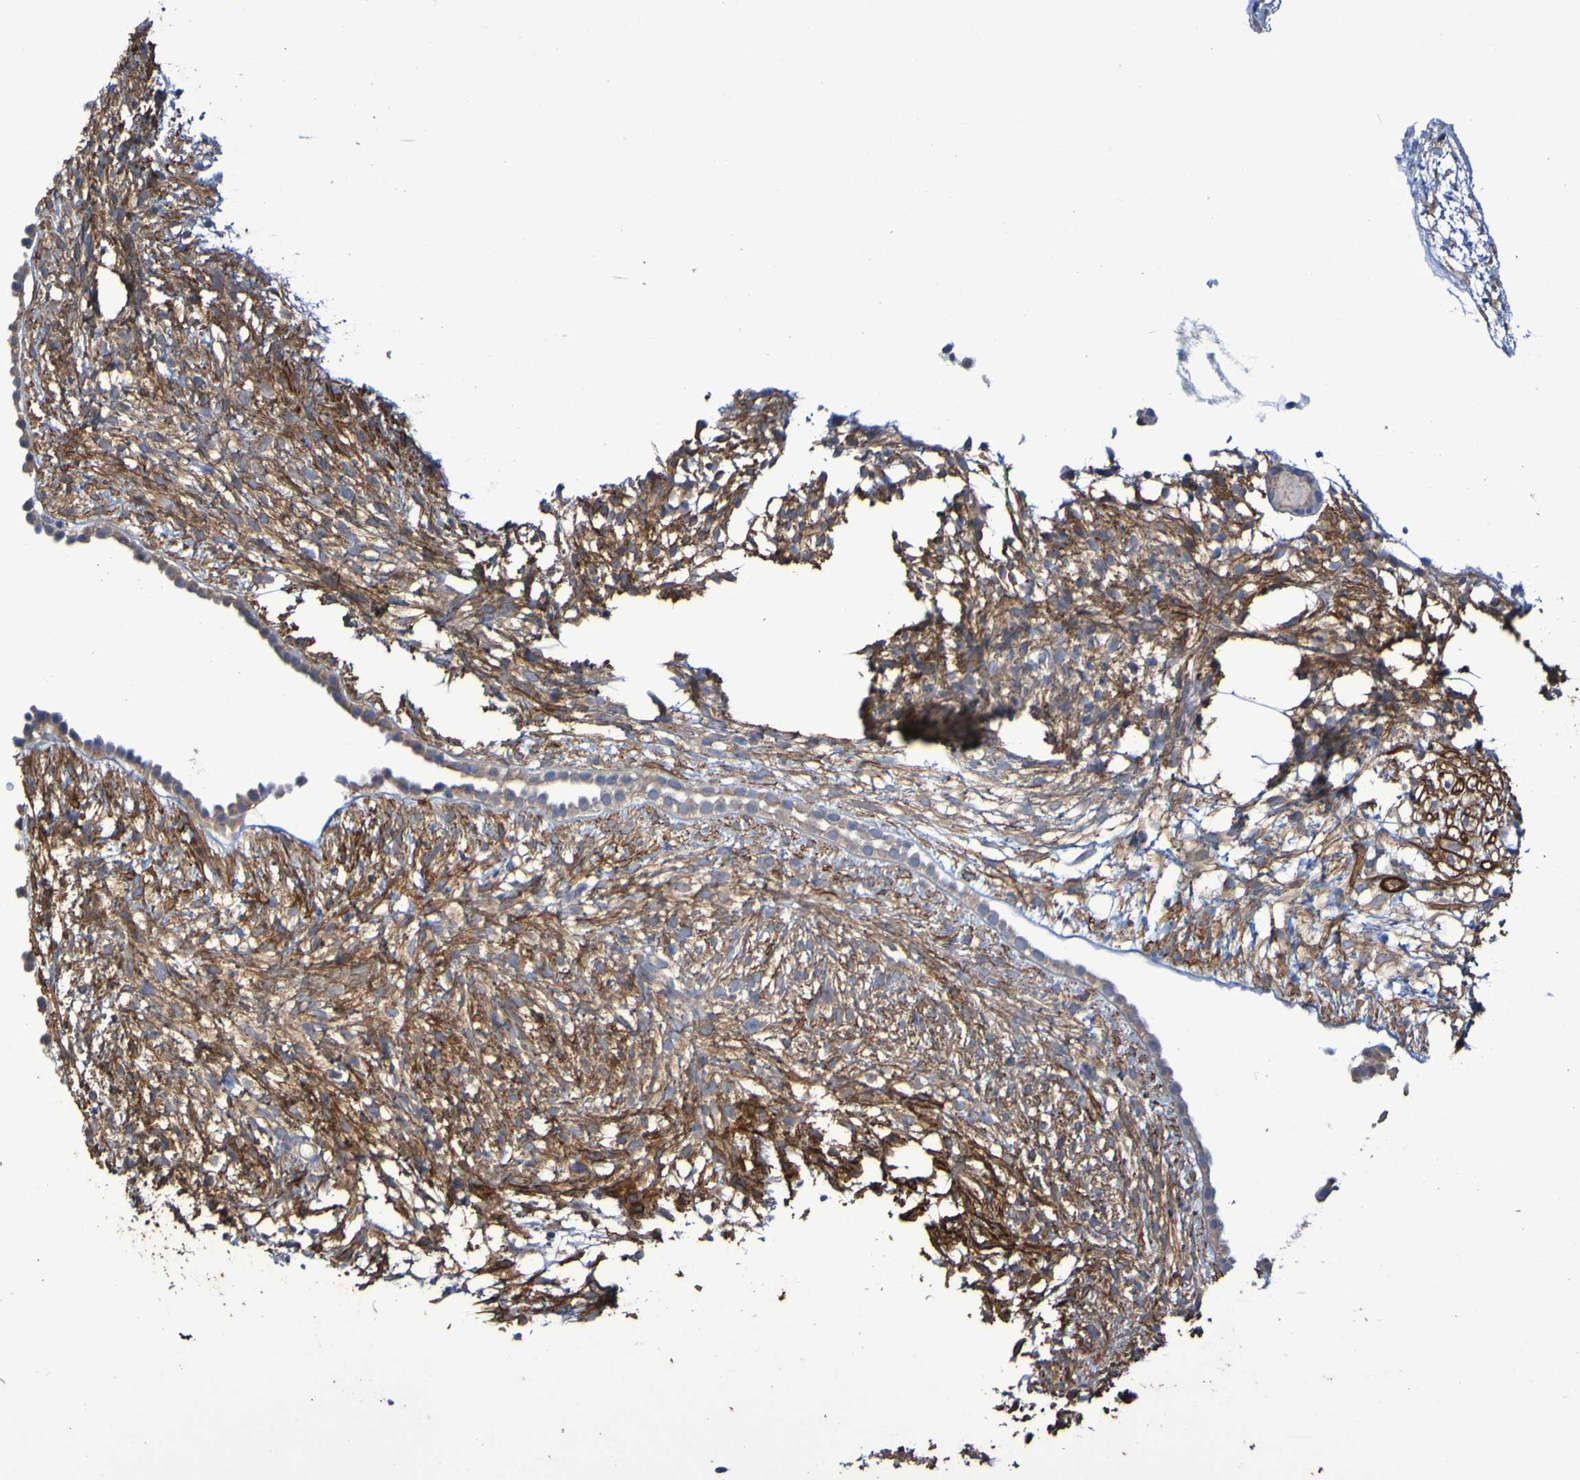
{"staining": {"intensity": "strong", "quantity": "<25%", "location": "cytoplasmic/membranous"}, "tissue": "ovary", "cell_type": "Ovarian stroma cells", "image_type": "normal", "snomed": [{"axis": "morphology", "description": "Normal tissue, NOS"}, {"axis": "morphology", "description": "Cyst, NOS"}, {"axis": "topography", "description": "Ovary"}], "caption": "Brown immunohistochemical staining in benign ovary displays strong cytoplasmic/membranous staining in approximately <25% of ovarian stroma cells.", "gene": "SRPRB", "patient": {"sex": "female", "age": 18}}